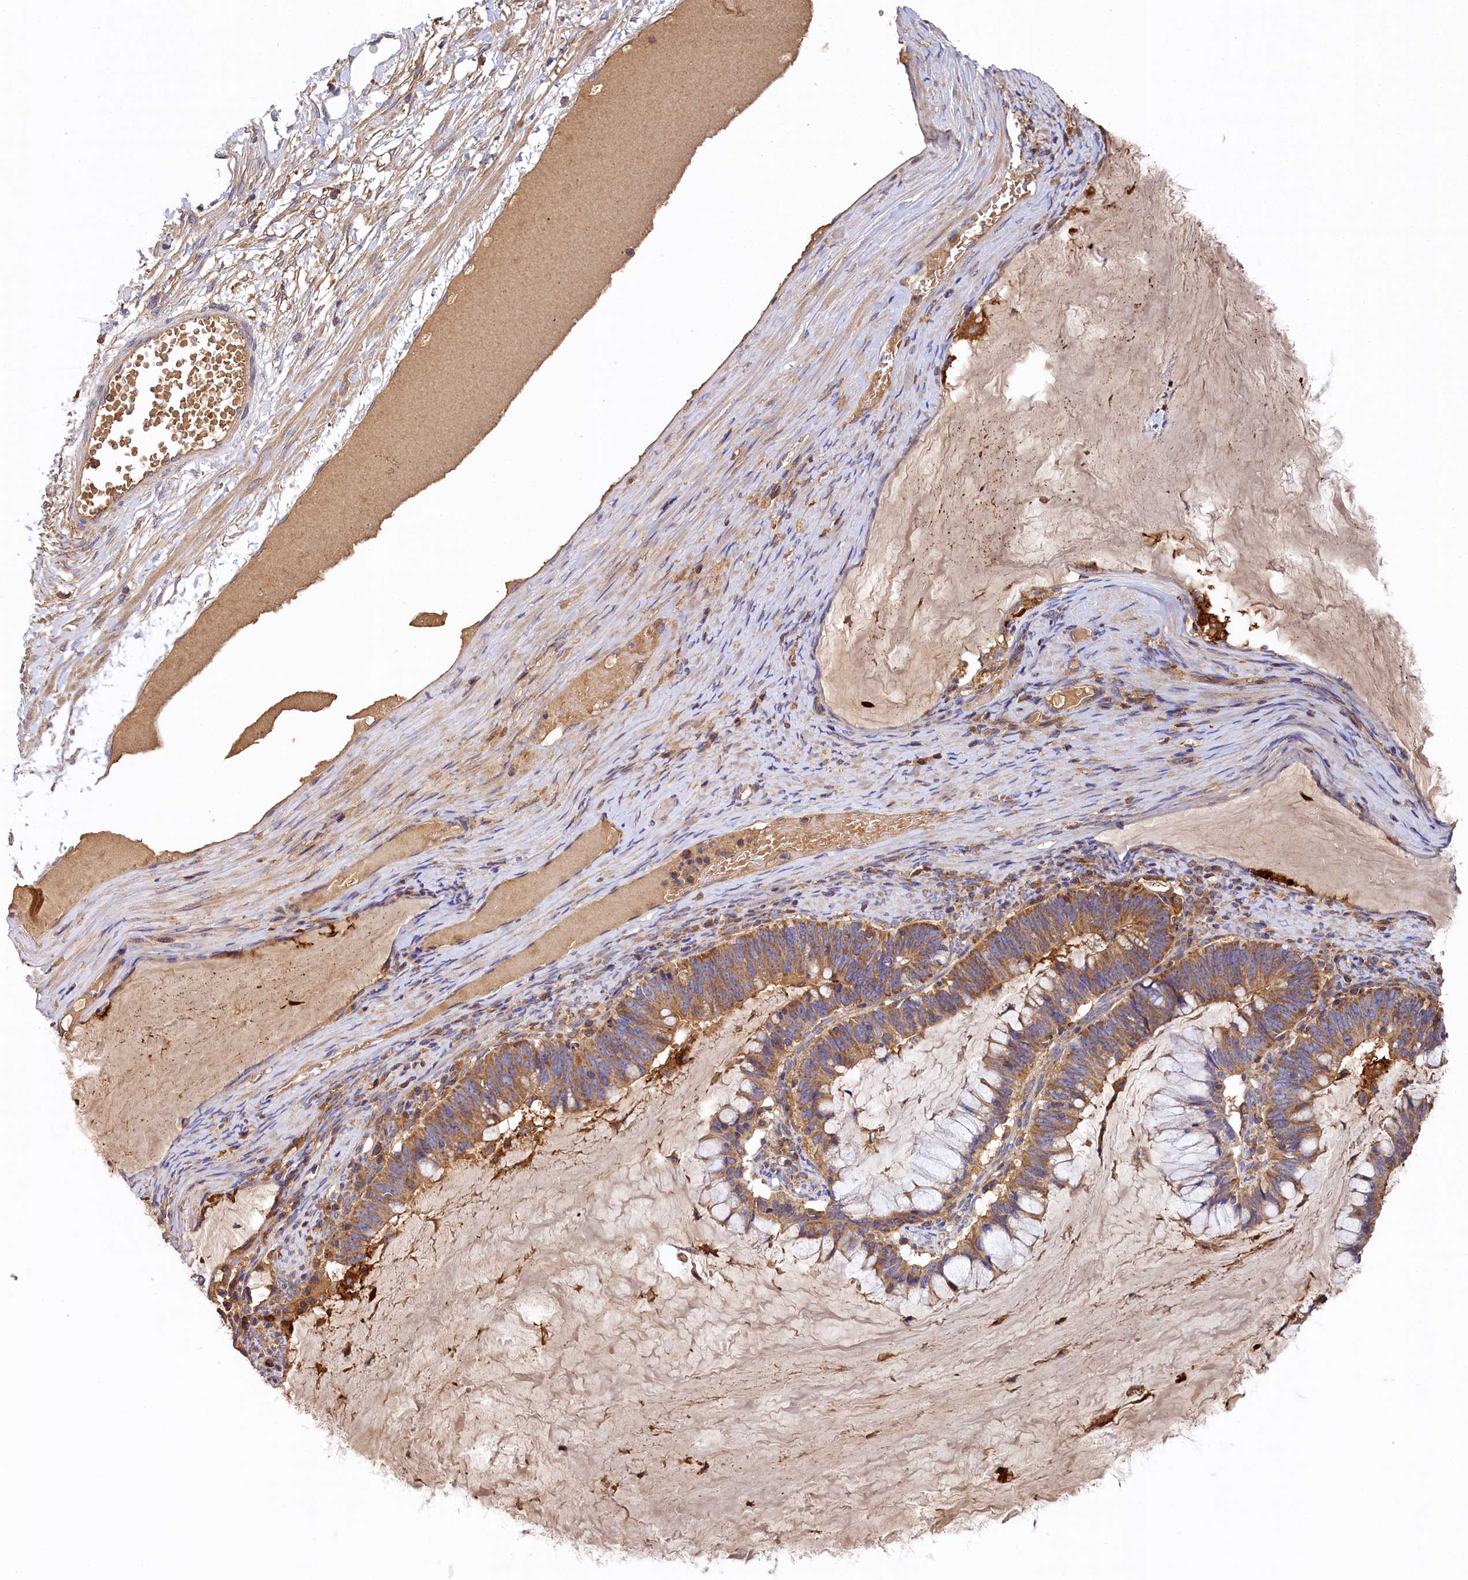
{"staining": {"intensity": "moderate", "quantity": ">75%", "location": "cytoplasmic/membranous"}, "tissue": "ovarian cancer", "cell_type": "Tumor cells", "image_type": "cancer", "snomed": [{"axis": "morphology", "description": "Cystadenocarcinoma, mucinous, NOS"}, {"axis": "topography", "description": "Ovary"}], "caption": "Protein staining displays moderate cytoplasmic/membranous positivity in about >75% of tumor cells in ovarian cancer.", "gene": "SEC31B", "patient": {"sex": "female", "age": 61}}